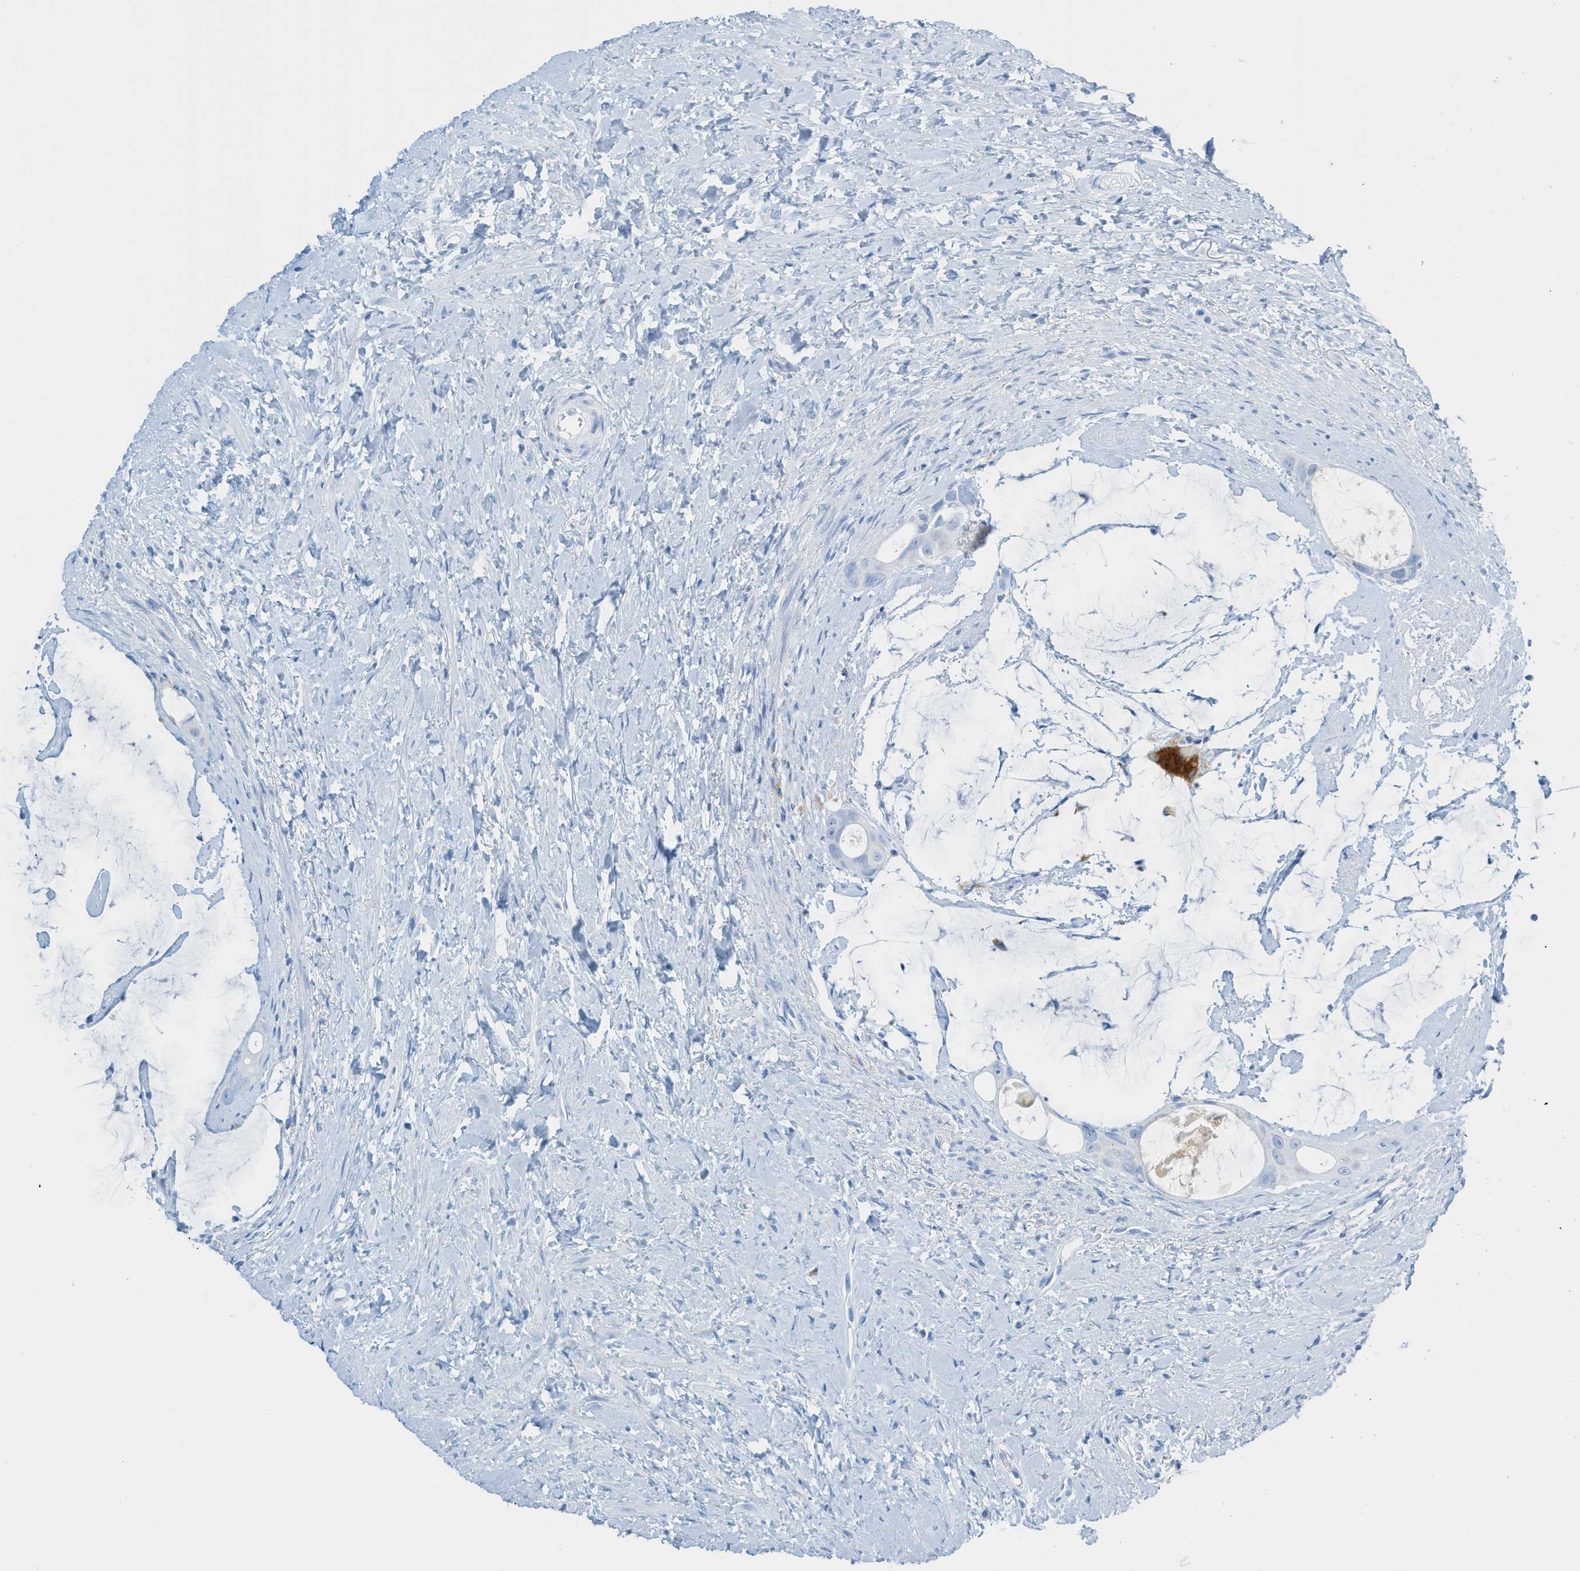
{"staining": {"intensity": "negative", "quantity": "none", "location": "none"}, "tissue": "colorectal cancer", "cell_type": "Tumor cells", "image_type": "cancer", "snomed": [{"axis": "morphology", "description": "Adenocarcinoma, NOS"}, {"axis": "topography", "description": "Rectum"}], "caption": "IHC photomicrograph of adenocarcinoma (colorectal) stained for a protein (brown), which exhibits no staining in tumor cells. (DAB immunohistochemistry with hematoxylin counter stain).", "gene": "C21orf62", "patient": {"sex": "male", "age": 51}}